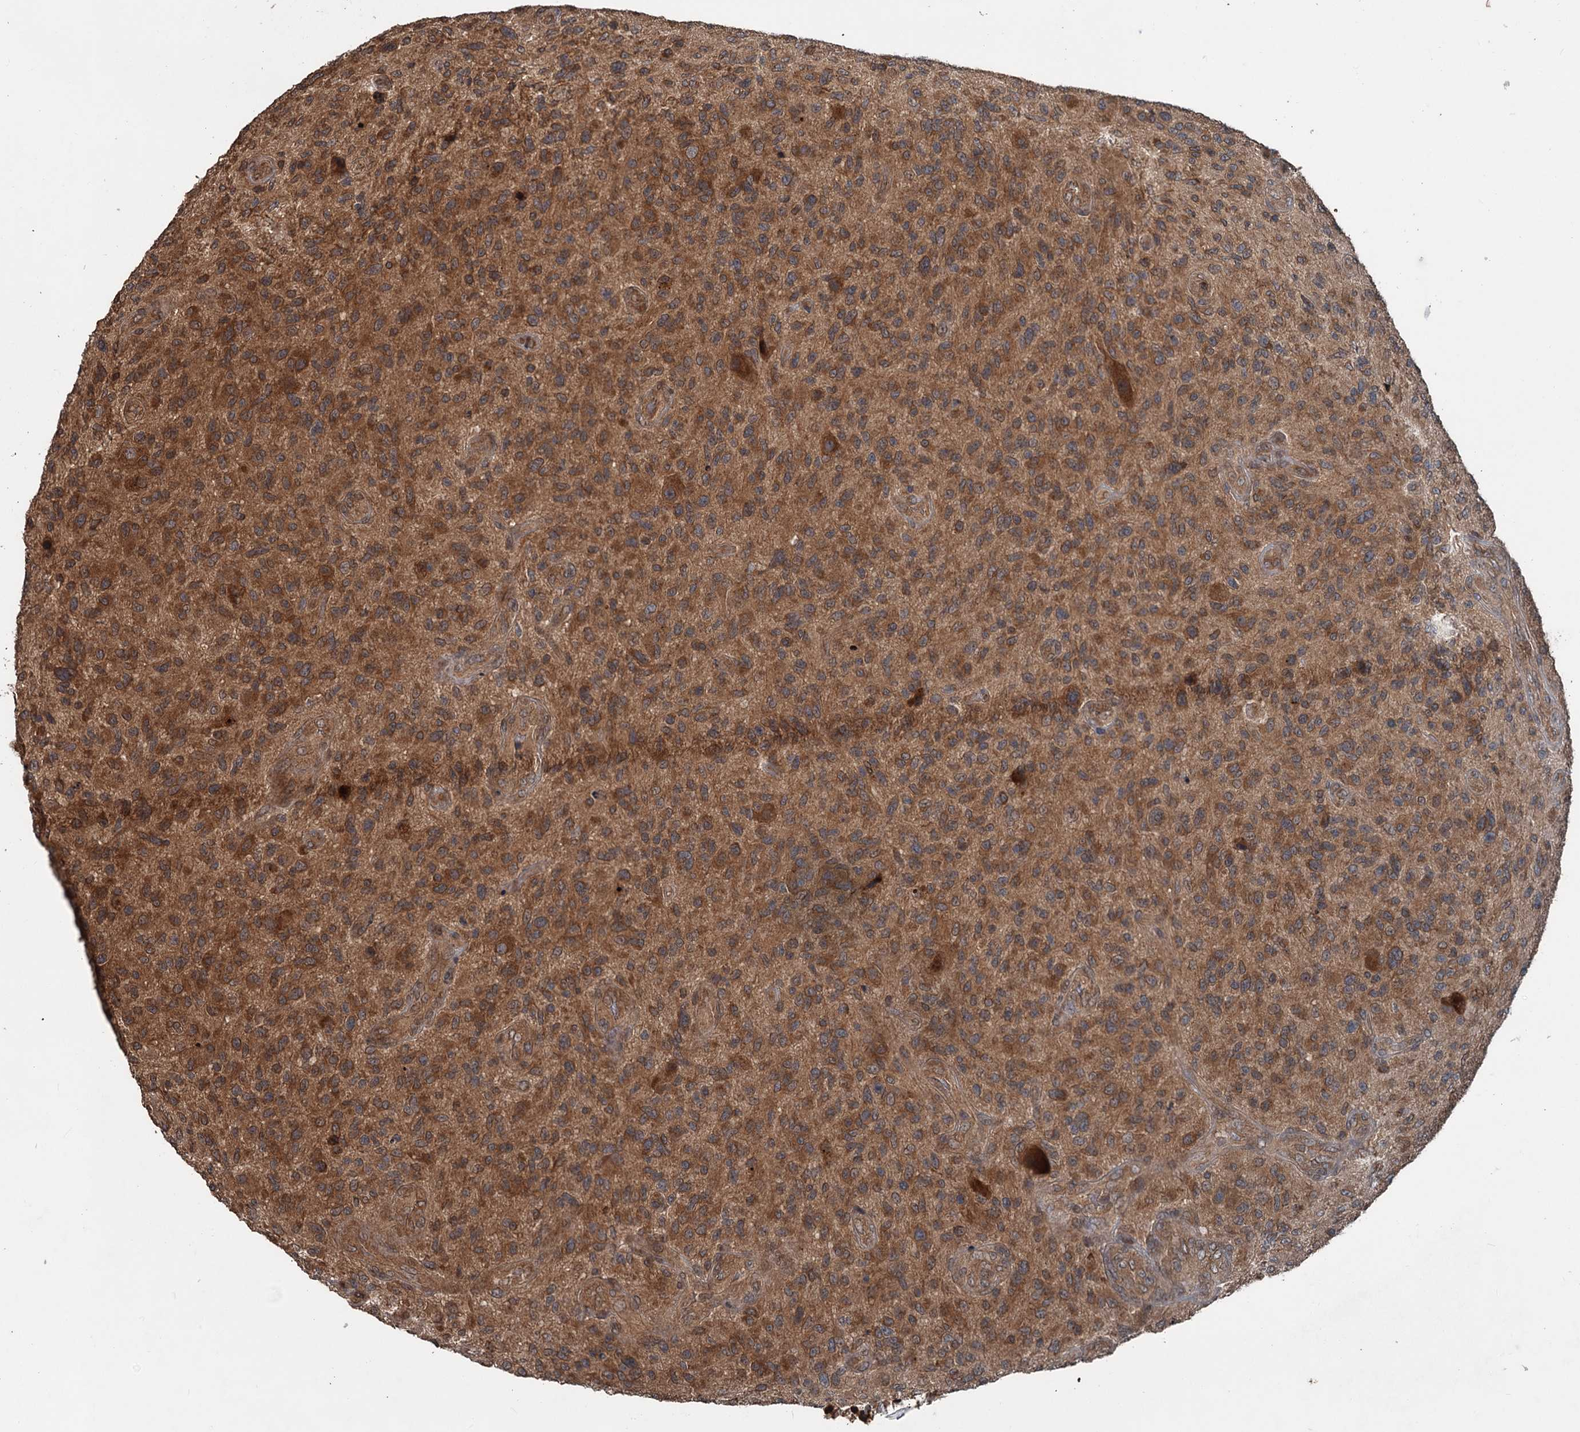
{"staining": {"intensity": "strong", "quantity": ">75%", "location": "cytoplasmic/membranous"}, "tissue": "glioma", "cell_type": "Tumor cells", "image_type": "cancer", "snomed": [{"axis": "morphology", "description": "Glioma, malignant, High grade"}, {"axis": "topography", "description": "Brain"}], "caption": "Glioma was stained to show a protein in brown. There is high levels of strong cytoplasmic/membranous staining in about >75% of tumor cells.", "gene": "N4BP2L2", "patient": {"sex": "male", "age": 47}}